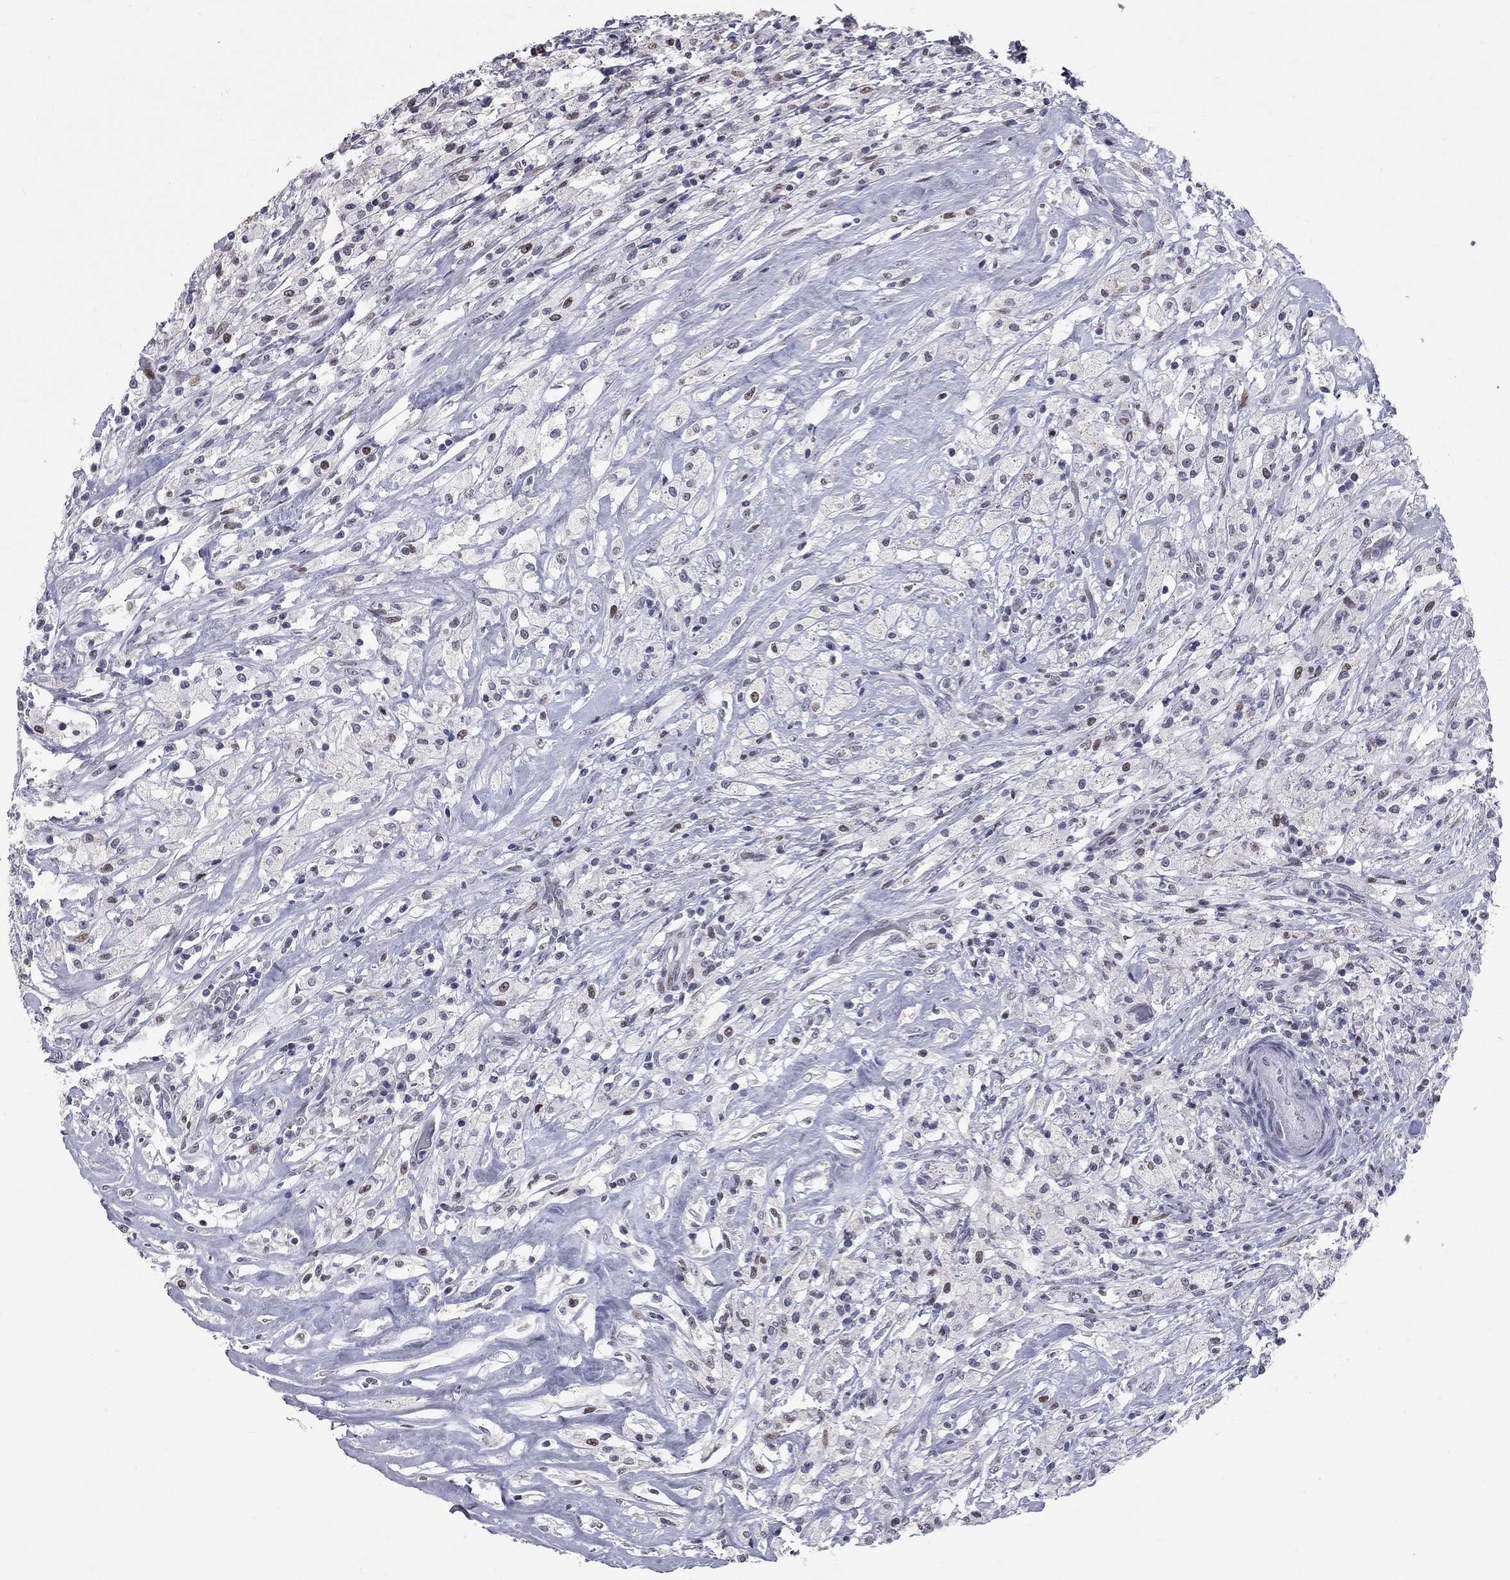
{"staining": {"intensity": "moderate", "quantity": "<25%", "location": "nuclear"}, "tissue": "testis cancer", "cell_type": "Tumor cells", "image_type": "cancer", "snomed": [{"axis": "morphology", "description": "Necrosis, NOS"}, {"axis": "morphology", "description": "Carcinoma, Embryonal, NOS"}, {"axis": "topography", "description": "Testis"}], "caption": "Immunohistochemistry (IHC) image of neoplastic tissue: testis cancer (embryonal carcinoma) stained using IHC demonstrates low levels of moderate protein expression localized specifically in the nuclear of tumor cells, appearing as a nuclear brown color.", "gene": "ZNF154", "patient": {"sex": "male", "age": 19}}